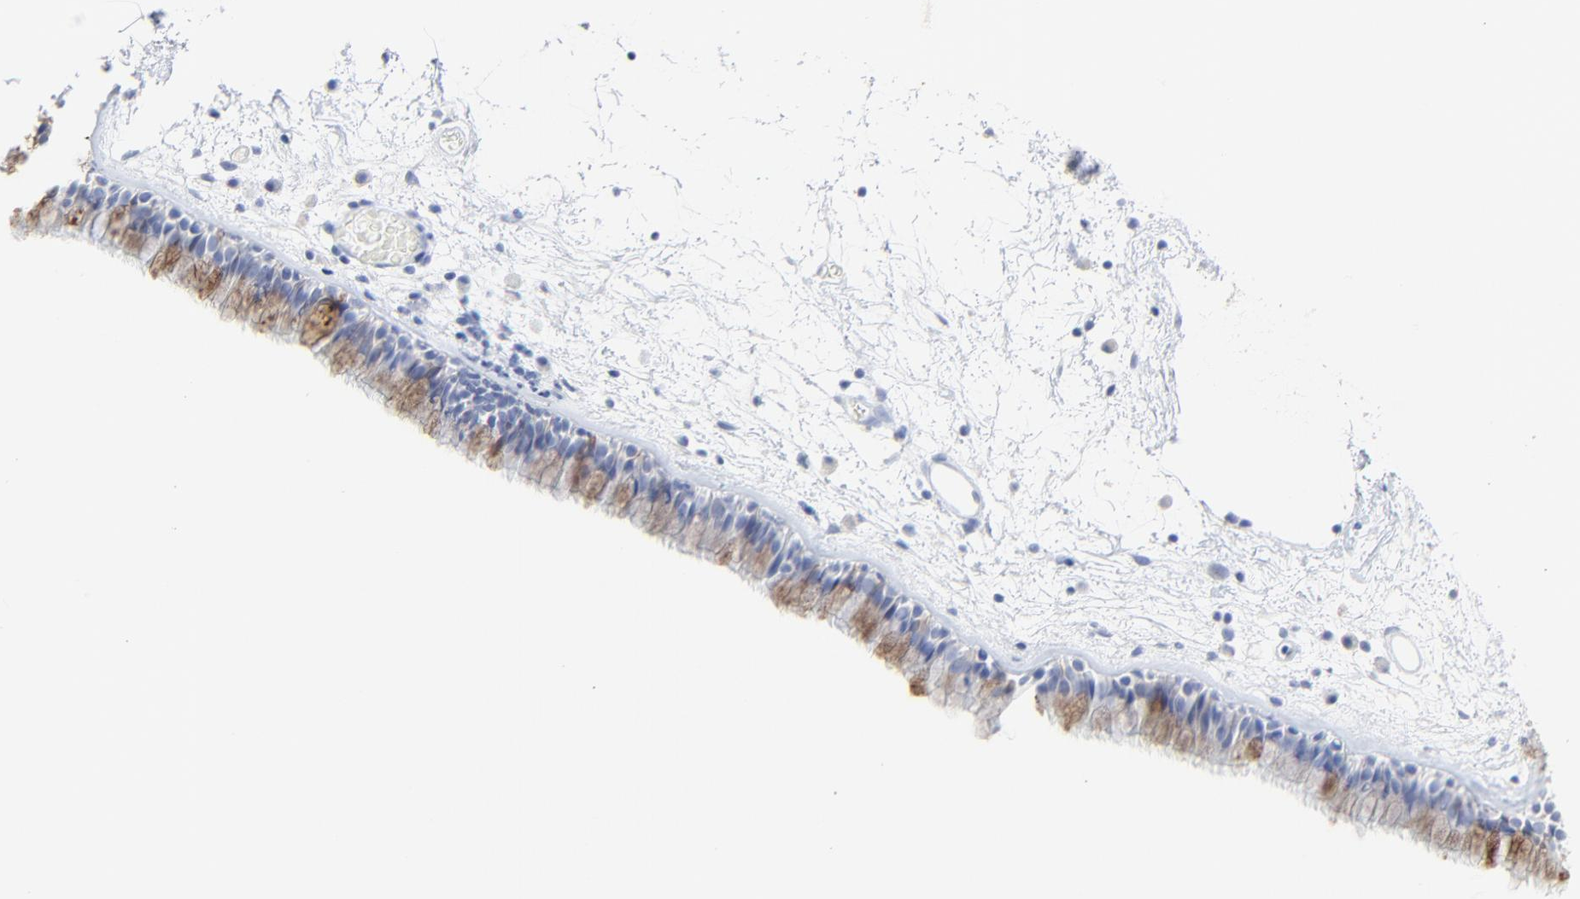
{"staining": {"intensity": "moderate", "quantity": "25%-75%", "location": "cytoplasmic/membranous"}, "tissue": "nasopharynx", "cell_type": "Respiratory epithelial cells", "image_type": "normal", "snomed": [{"axis": "morphology", "description": "Normal tissue, NOS"}, {"axis": "morphology", "description": "Inflammation, NOS"}, {"axis": "topography", "description": "Nasopharynx"}], "caption": "High-magnification brightfield microscopy of unremarkable nasopharynx stained with DAB (3,3'-diaminobenzidine) (brown) and counterstained with hematoxylin (blue). respiratory epithelial cells exhibit moderate cytoplasmic/membranous positivity is appreciated in approximately25%-75% of cells.", "gene": "LCN2", "patient": {"sex": "male", "age": 48}}